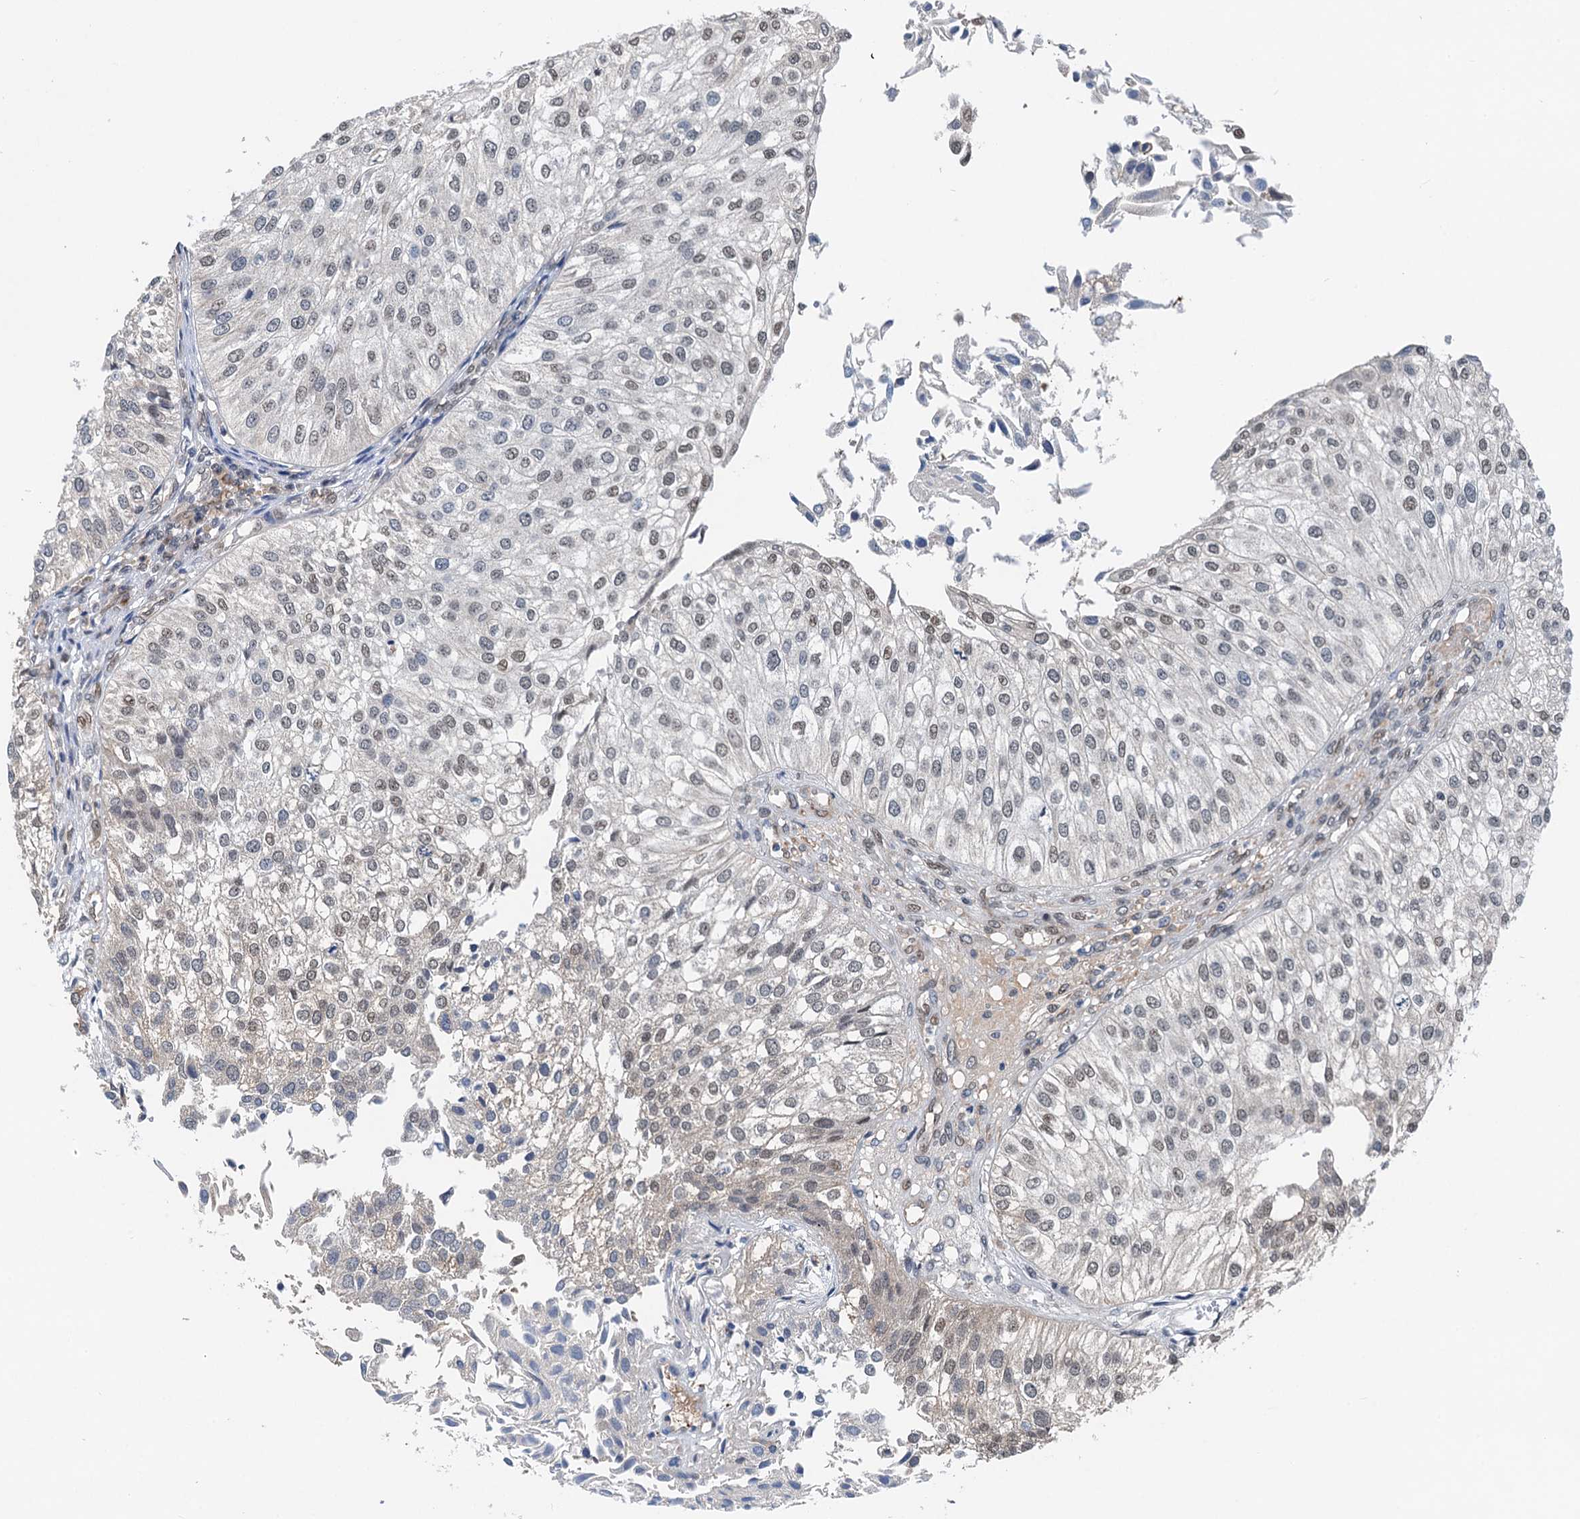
{"staining": {"intensity": "weak", "quantity": "25%-75%", "location": "nuclear"}, "tissue": "urothelial cancer", "cell_type": "Tumor cells", "image_type": "cancer", "snomed": [{"axis": "morphology", "description": "Urothelial carcinoma, Low grade"}, {"axis": "topography", "description": "Urinary bladder"}], "caption": "IHC staining of urothelial cancer, which displays low levels of weak nuclear positivity in about 25%-75% of tumor cells indicating weak nuclear protein staining. The staining was performed using DAB (3,3'-diaminobenzidine) (brown) for protein detection and nuclei were counterstained in hematoxylin (blue).", "gene": "CFDP1", "patient": {"sex": "female", "age": 89}}